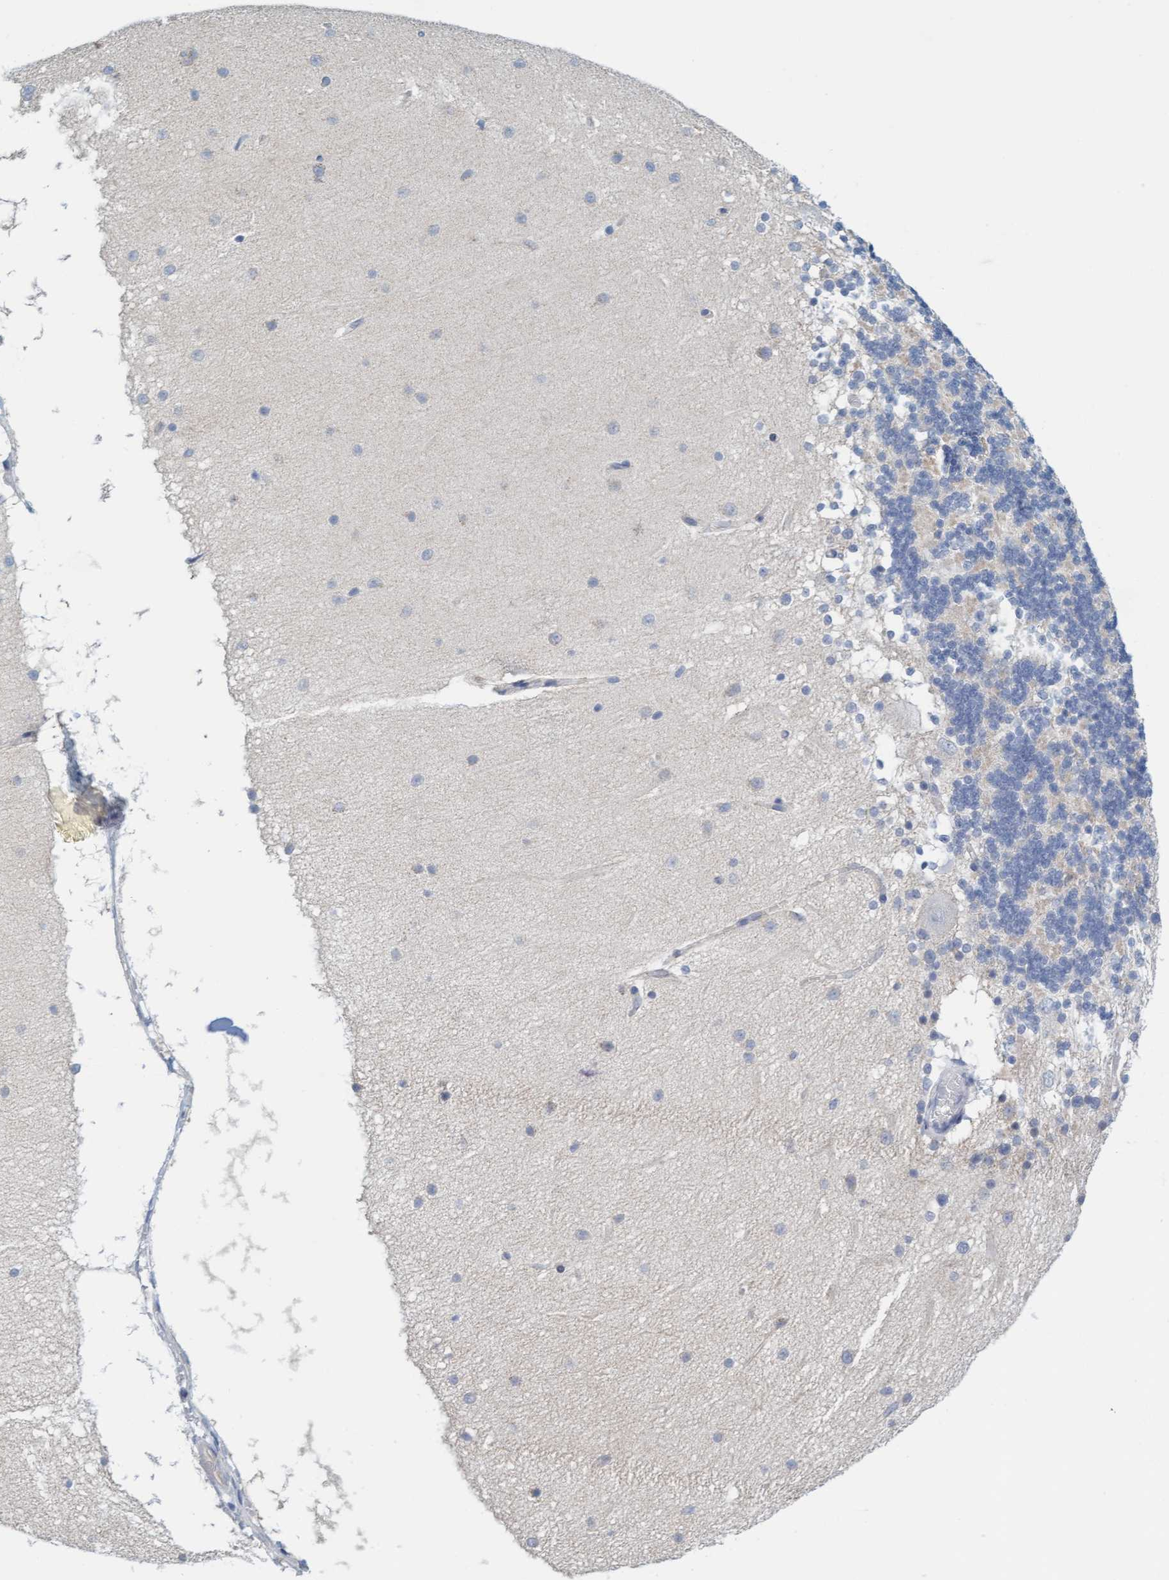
{"staining": {"intensity": "negative", "quantity": "none", "location": "none"}, "tissue": "cerebellum", "cell_type": "Cells in granular layer", "image_type": "normal", "snomed": [{"axis": "morphology", "description": "Normal tissue, NOS"}, {"axis": "topography", "description": "Cerebellum"}], "caption": "An immunohistochemistry image of unremarkable cerebellum is shown. There is no staining in cells in granular layer of cerebellum.", "gene": "CPA3", "patient": {"sex": "female", "age": 54}}